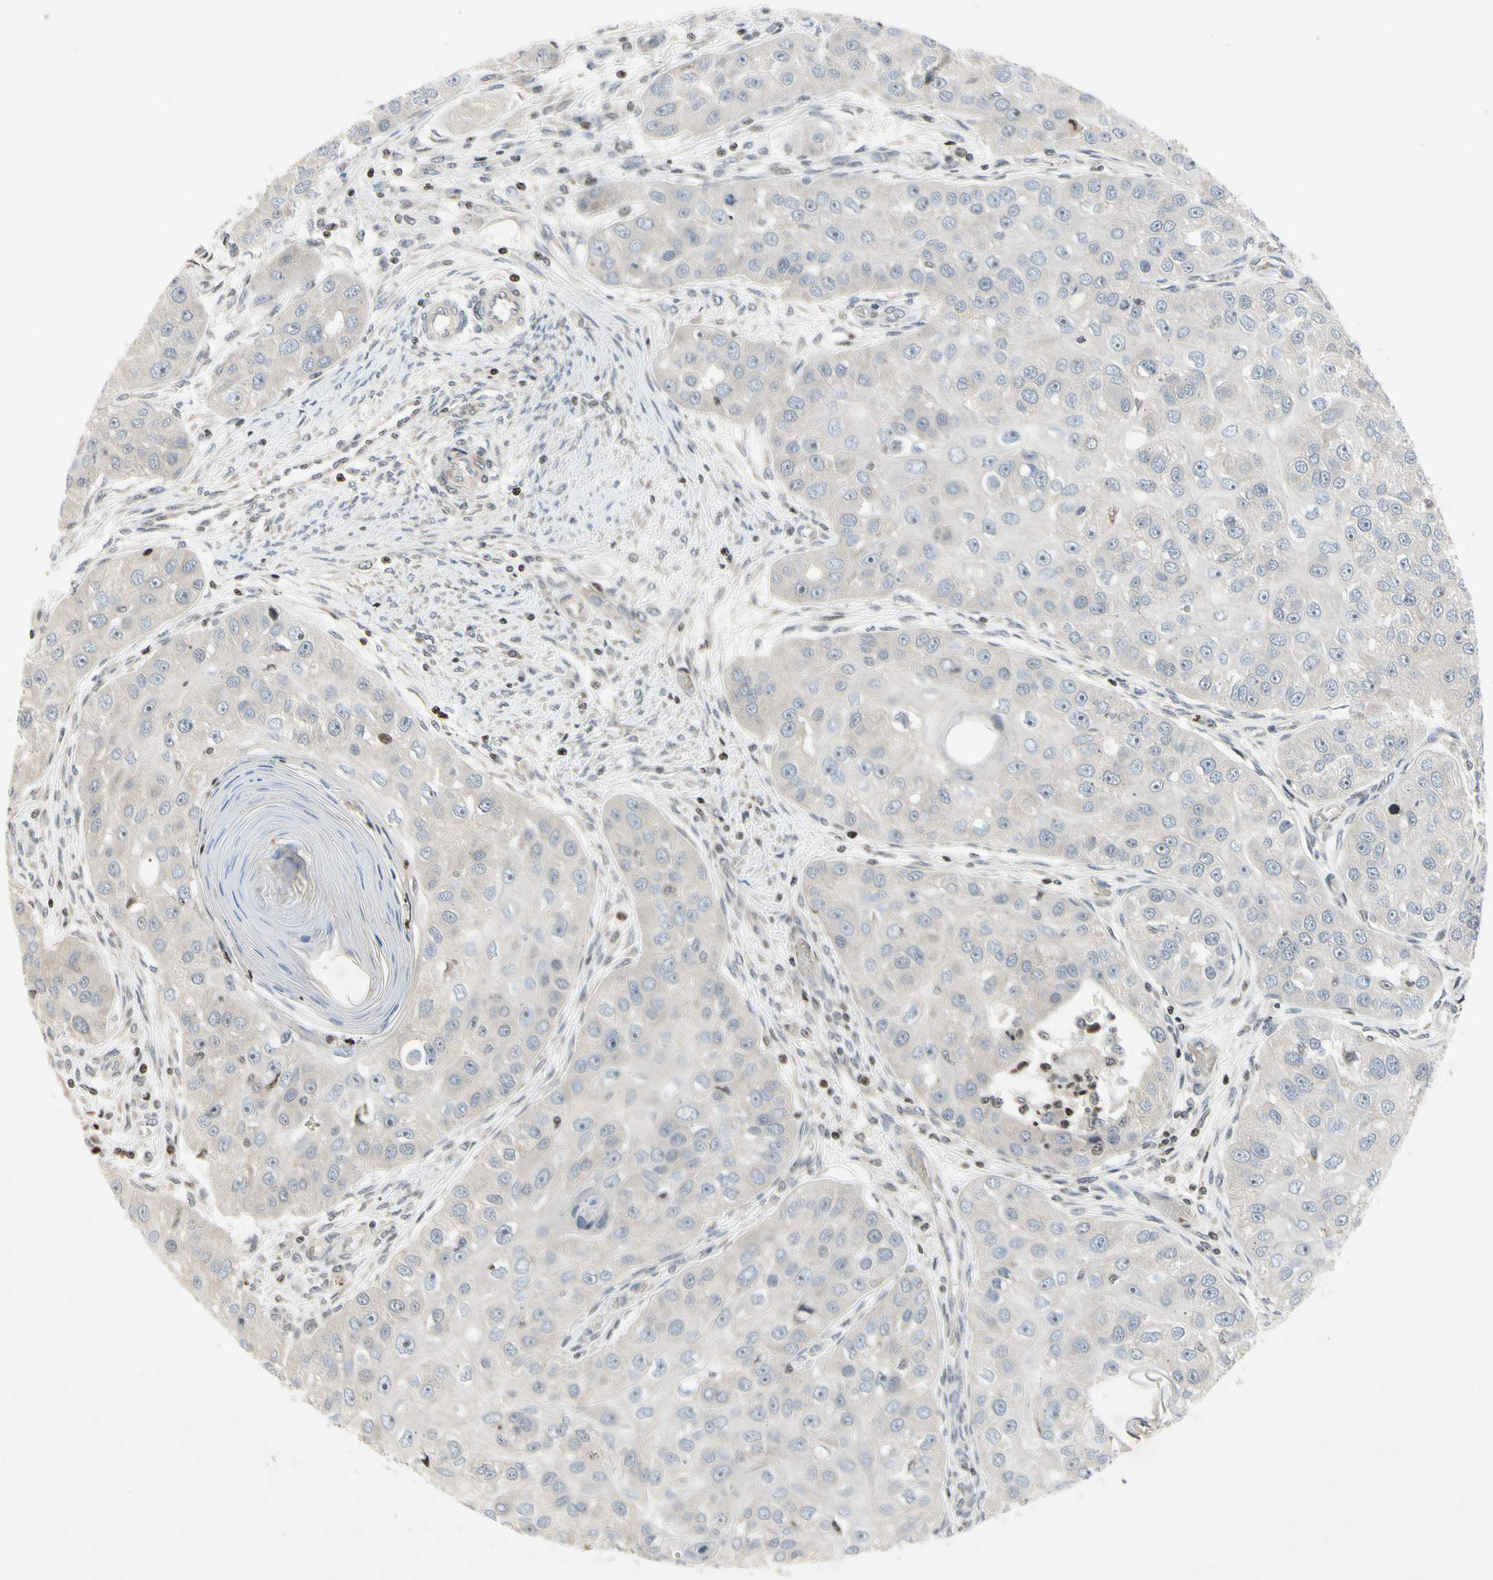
{"staining": {"intensity": "negative", "quantity": "none", "location": "none"}, "tissue": "head and neck cancer", "cell_type": "Tumor cells", "image_type": "cancer", "snomed": [{"axis": "morphology", "description": "Normal tissue, NOS"}, {"axis": "morphology", "description": "Squamous cell carcinoma, NOS"}, {"axis": "topography", "description": "Skeletal muscle"}, {"axis": "topography", "description": "Head-Neck"}], "caption": "Squamous cell carcinoma (head and neck) was stained to show a protein in brown. There is no significant expression in tumor cells. (DAB (3,3'-diaminobenzidine) immunohistochemistry (IHC), high magnification).", "gene": "ARG1", "patient": {"sex": "male", "age": 51}}